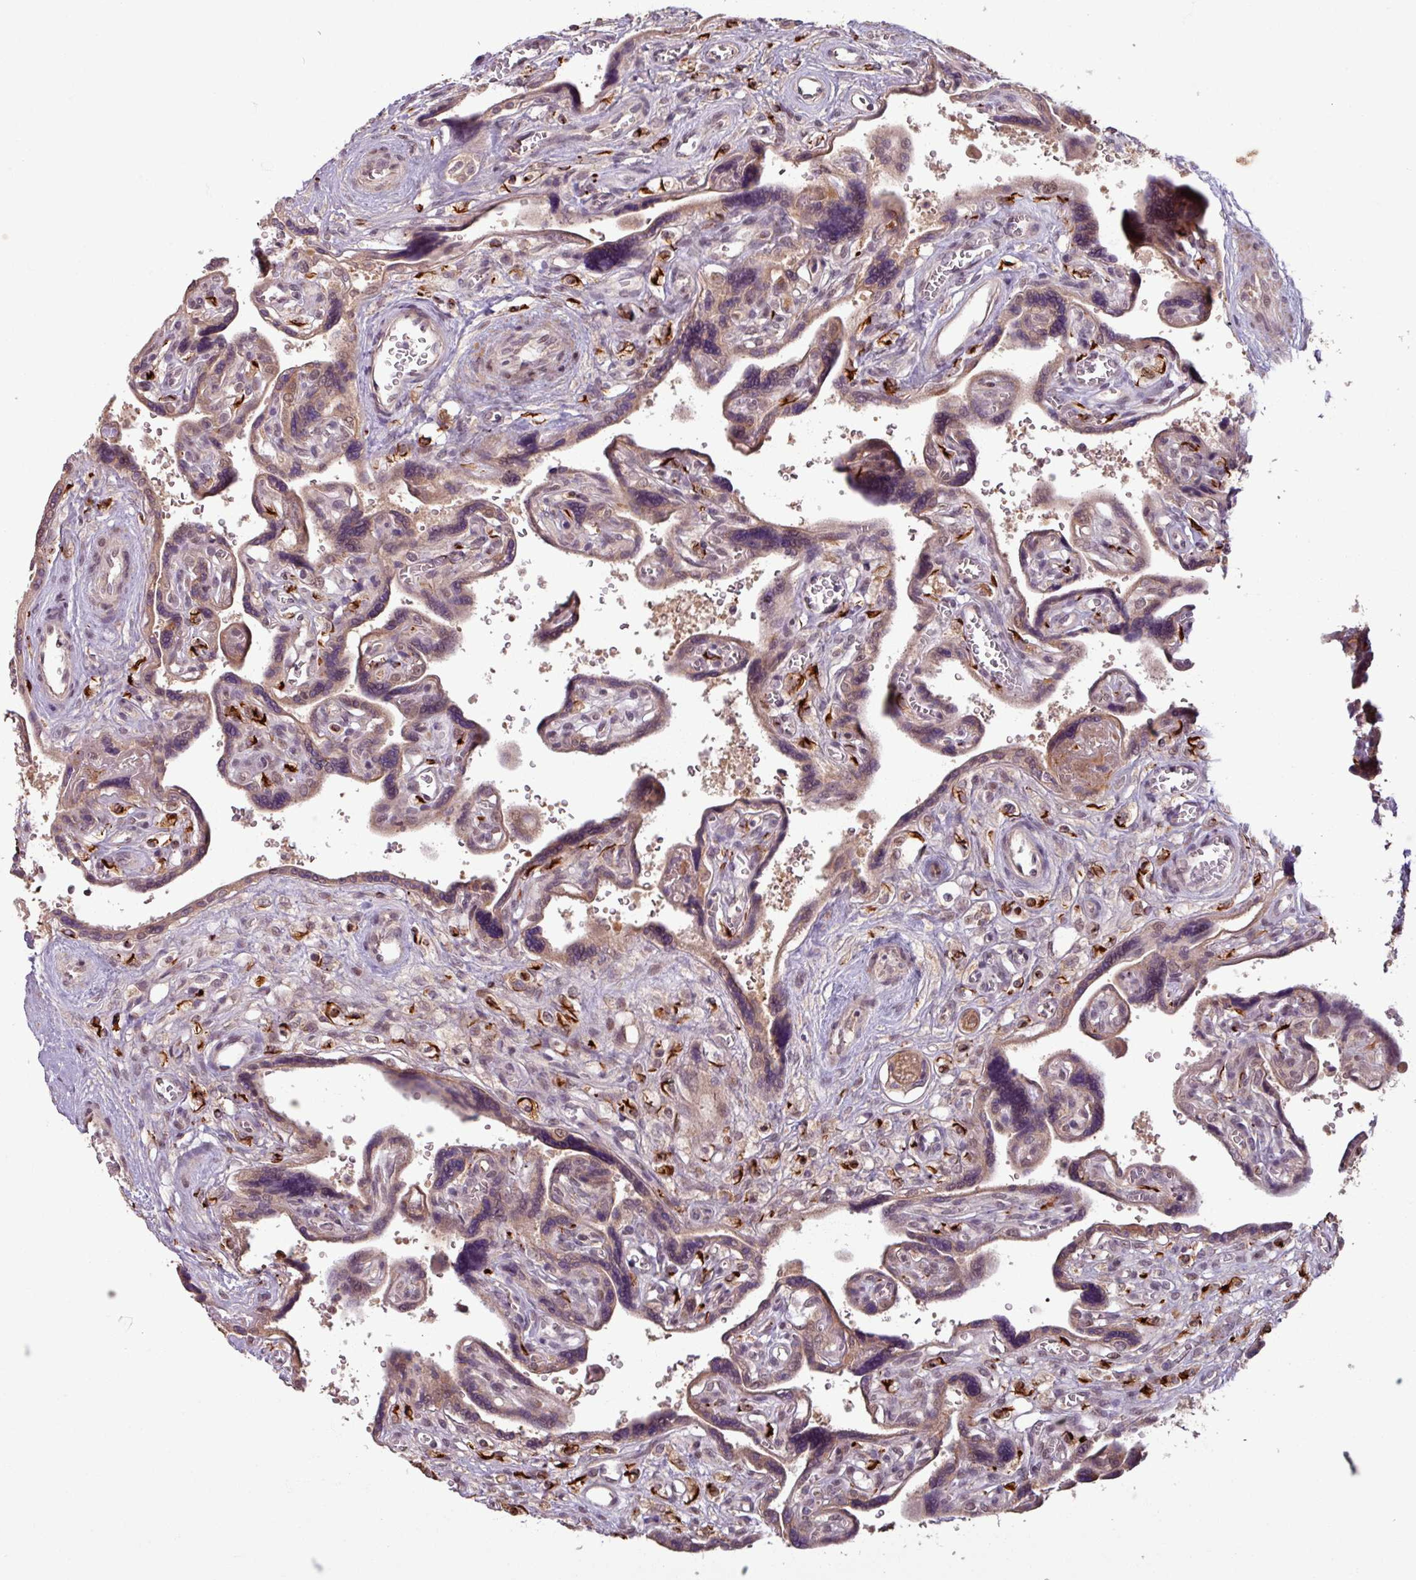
{"staining": {"intensity": "strong", "quantity": ">75%", "location": "cytoplasmic/membranous,nuclear"}, "tissue": "placenta", "cell_type": "Decidual cells", "image_type": "normal", "snomed": [{"axis": "morphology", "description": "Normal tissue, NOS"}, {"axis": "topography", "description": "Placenta"}], "caption": "IHC of unremarkable placenta shows high levels of strong cytoplasmic/membranous,nuclear positivity in approximately >75% of decidual cells. The protein is stained brown, and the nuclei are stained in blue (DAB IHC with brightfield microscopy, high magnification).", "gene": "OR6B1", "patient": {"sex": "female", "age": 39}}